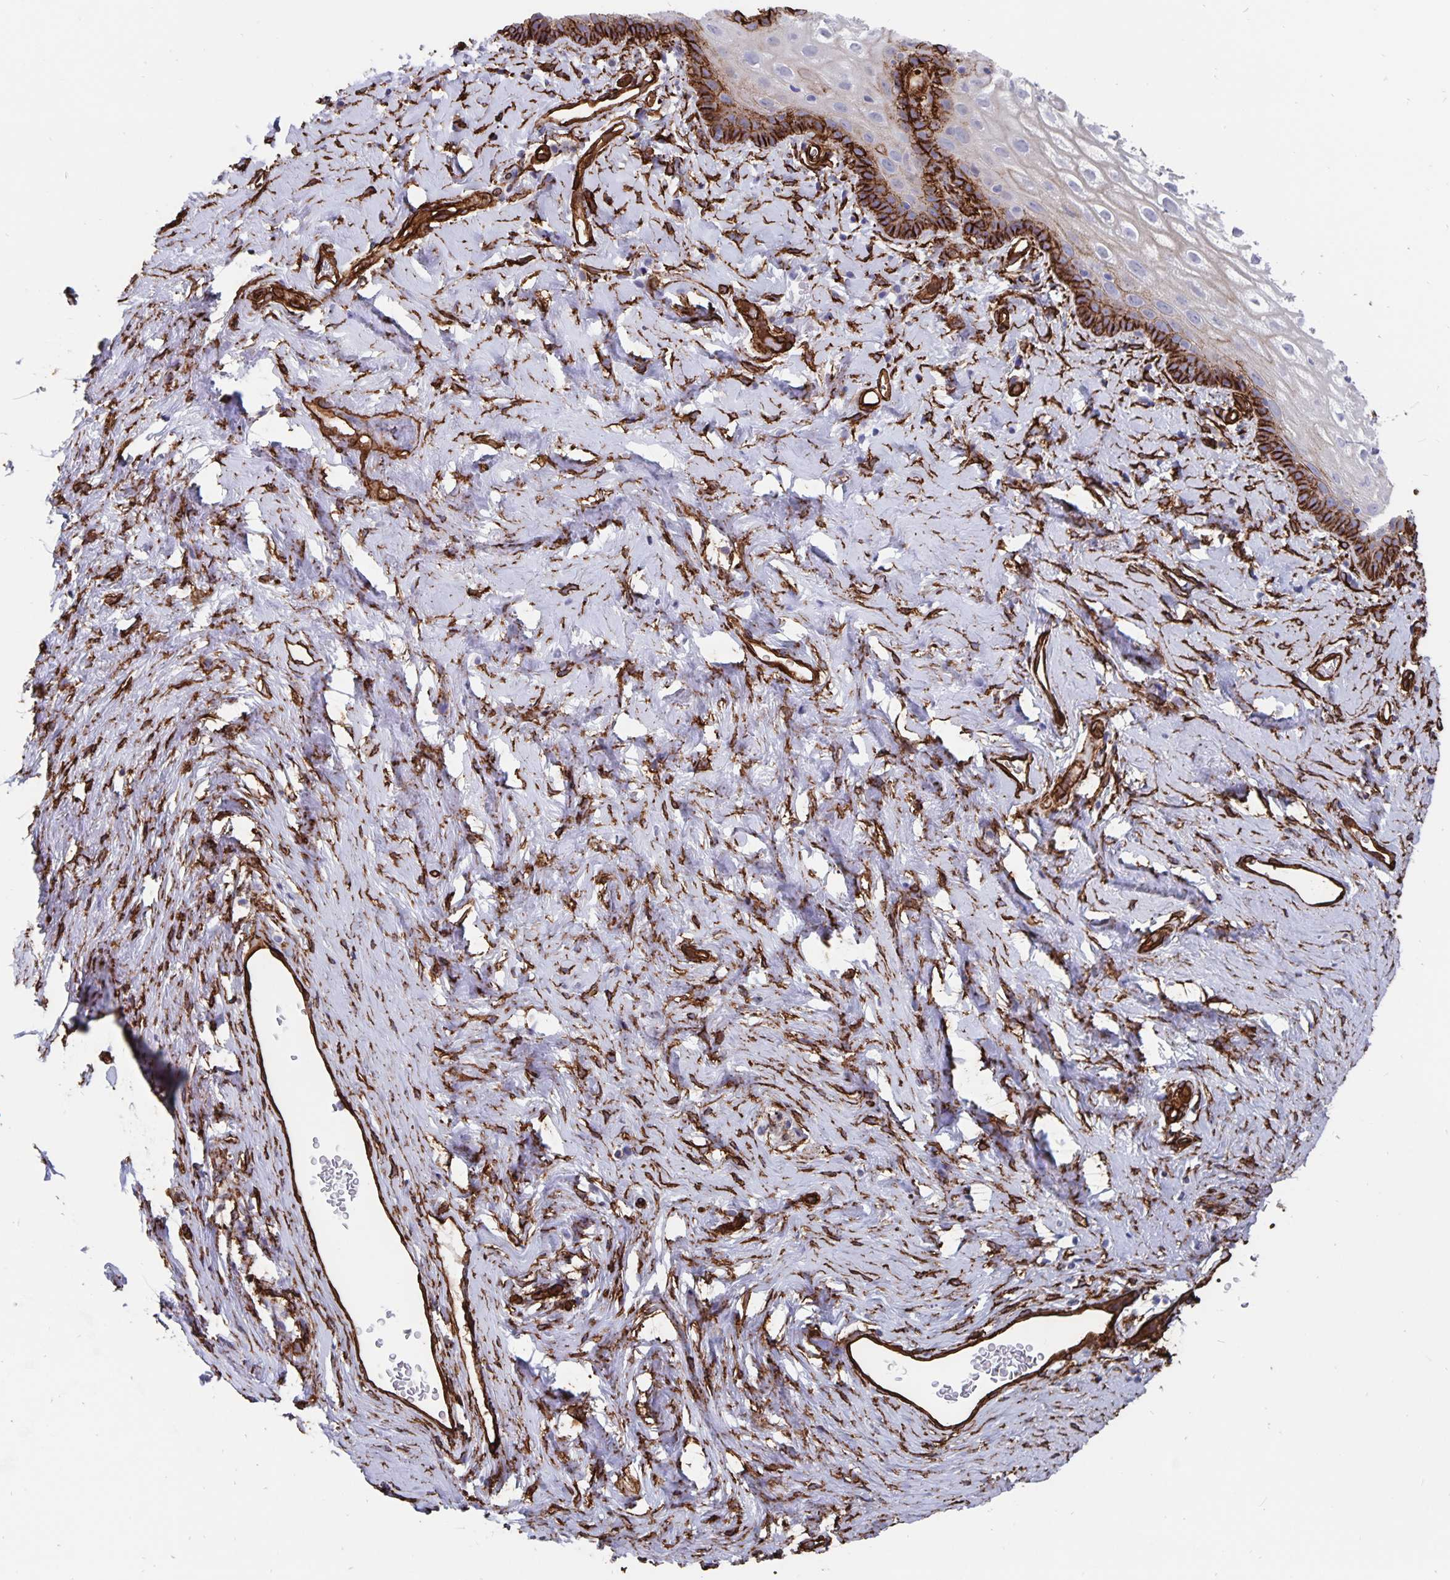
{"staining": {"intensity": "strong", "quantity": "25%-75%", "location": "cytoplasmic/membranous"}, "tissue": "vagina", "cell_type": "Squamous epithelial cells", "image_type": "normal", "snomed": [{"axis": "morphology", "description": "Normal tissue, NOS"}, {"axis": "morphology", "description": "Adenocarcinoma, NOS"}, {"axis": "topography", "description": "Rectum"}, {"axis": "topography", "description": "Vagina"}, {"axis": "topography", "description": "Peripheral nerve tissue"}], "caption": "A histopathology image of vagina stained for a protein demonstrates strong cytoplasmic/membranous brown staining in squamous epithelial cells.", "gene": "DCHS2", "patient": {"sex": "female", "age": 71}}